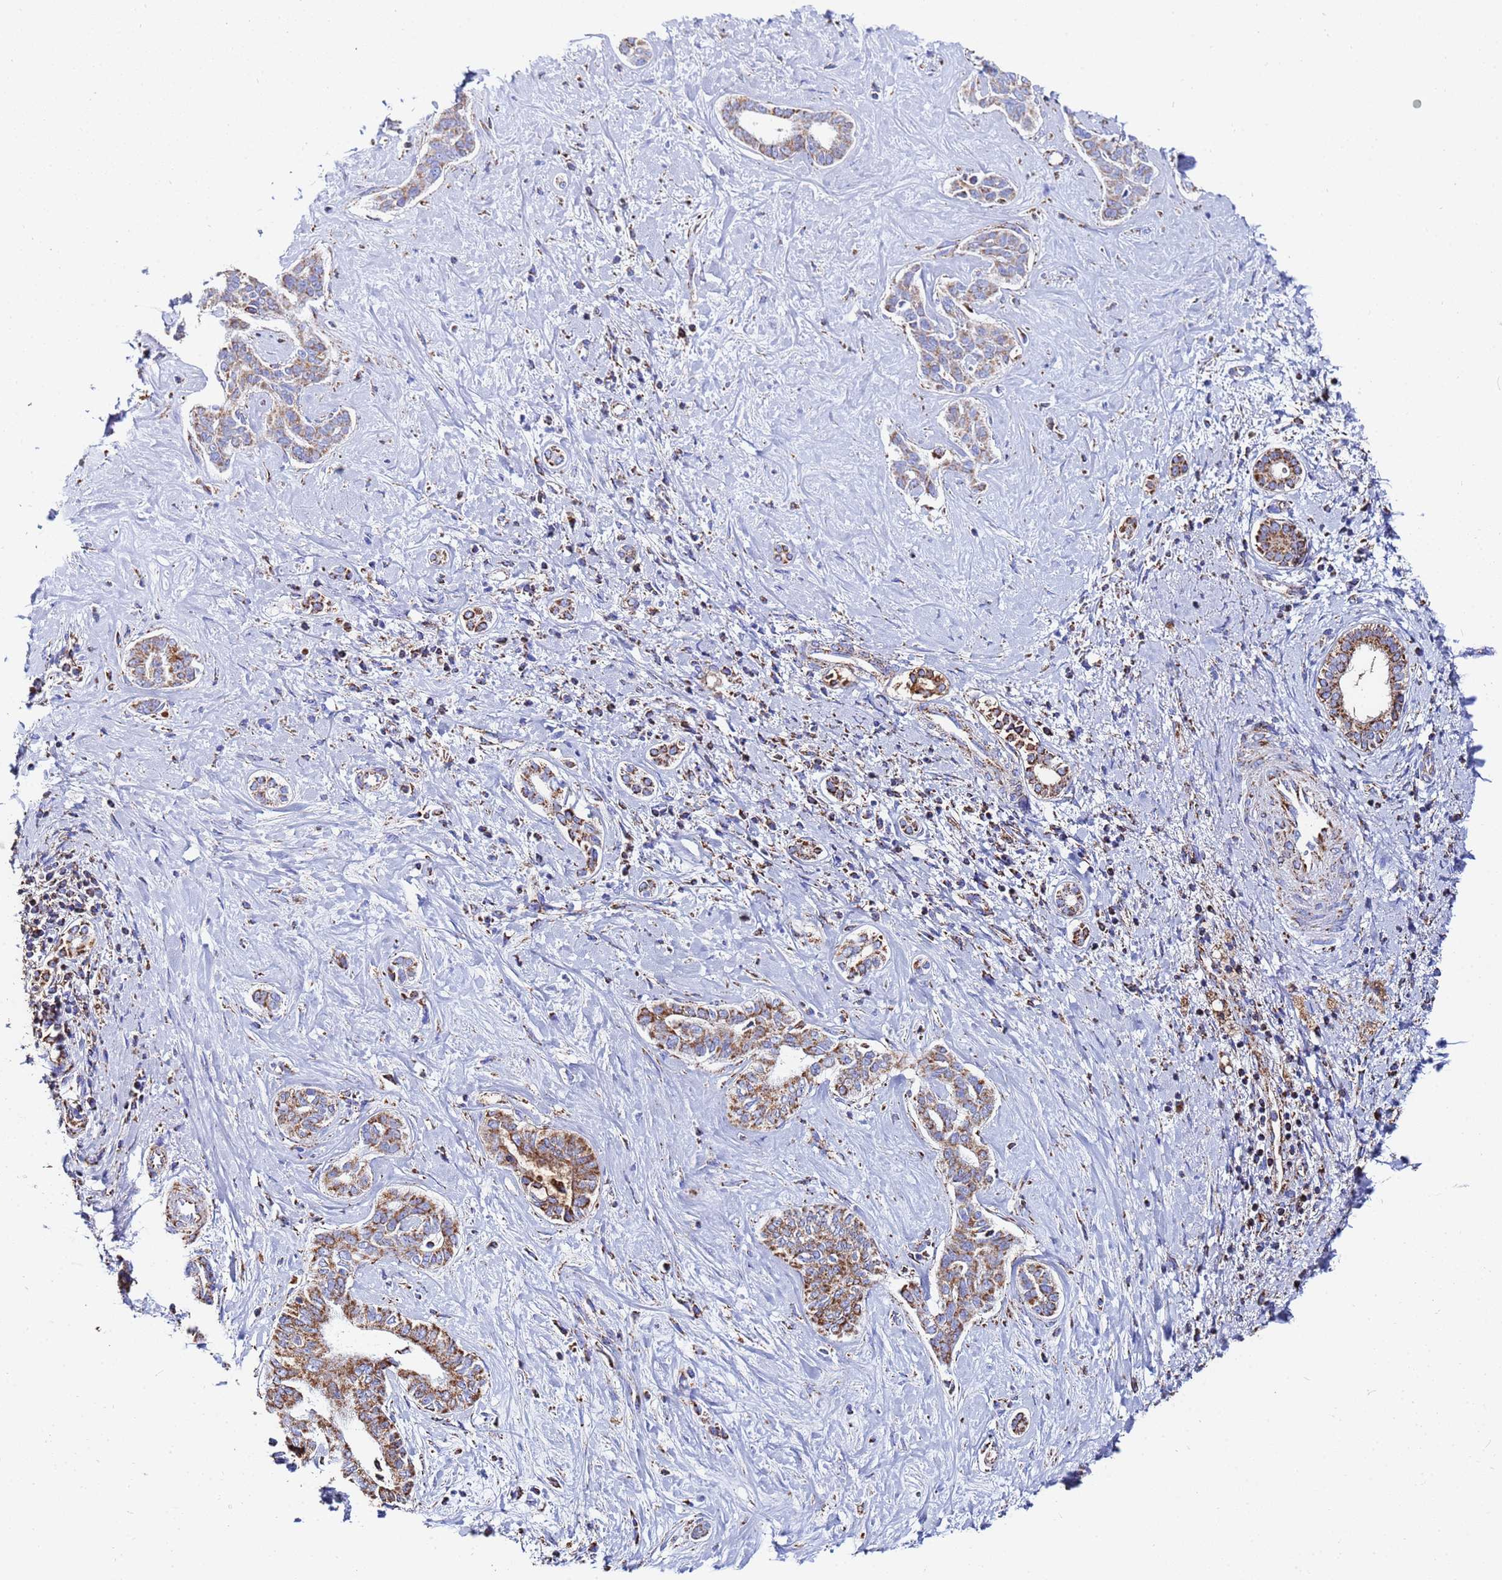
{"staining": {"intensity": "moderate", "quantity": ">75%", "location": "cytoplasmic/membranous"}, "tissue": "liver cancer", "cell_type": "Tumor cells", "image_type": "cancer", "snomed": [{"axis": "morphology", "description": "Cholangiocarcinoma"}, {"axis": "topography", "description": "Liver"}], "caption": "An image showing moderate cytoplasmic/membranous expression in approximately >75% of tumor cells in liver cancer, as visualized by brown immunohistochemical staining.", "gene": "GLUD1", "patient": {"sex": "female", "age": 77}}